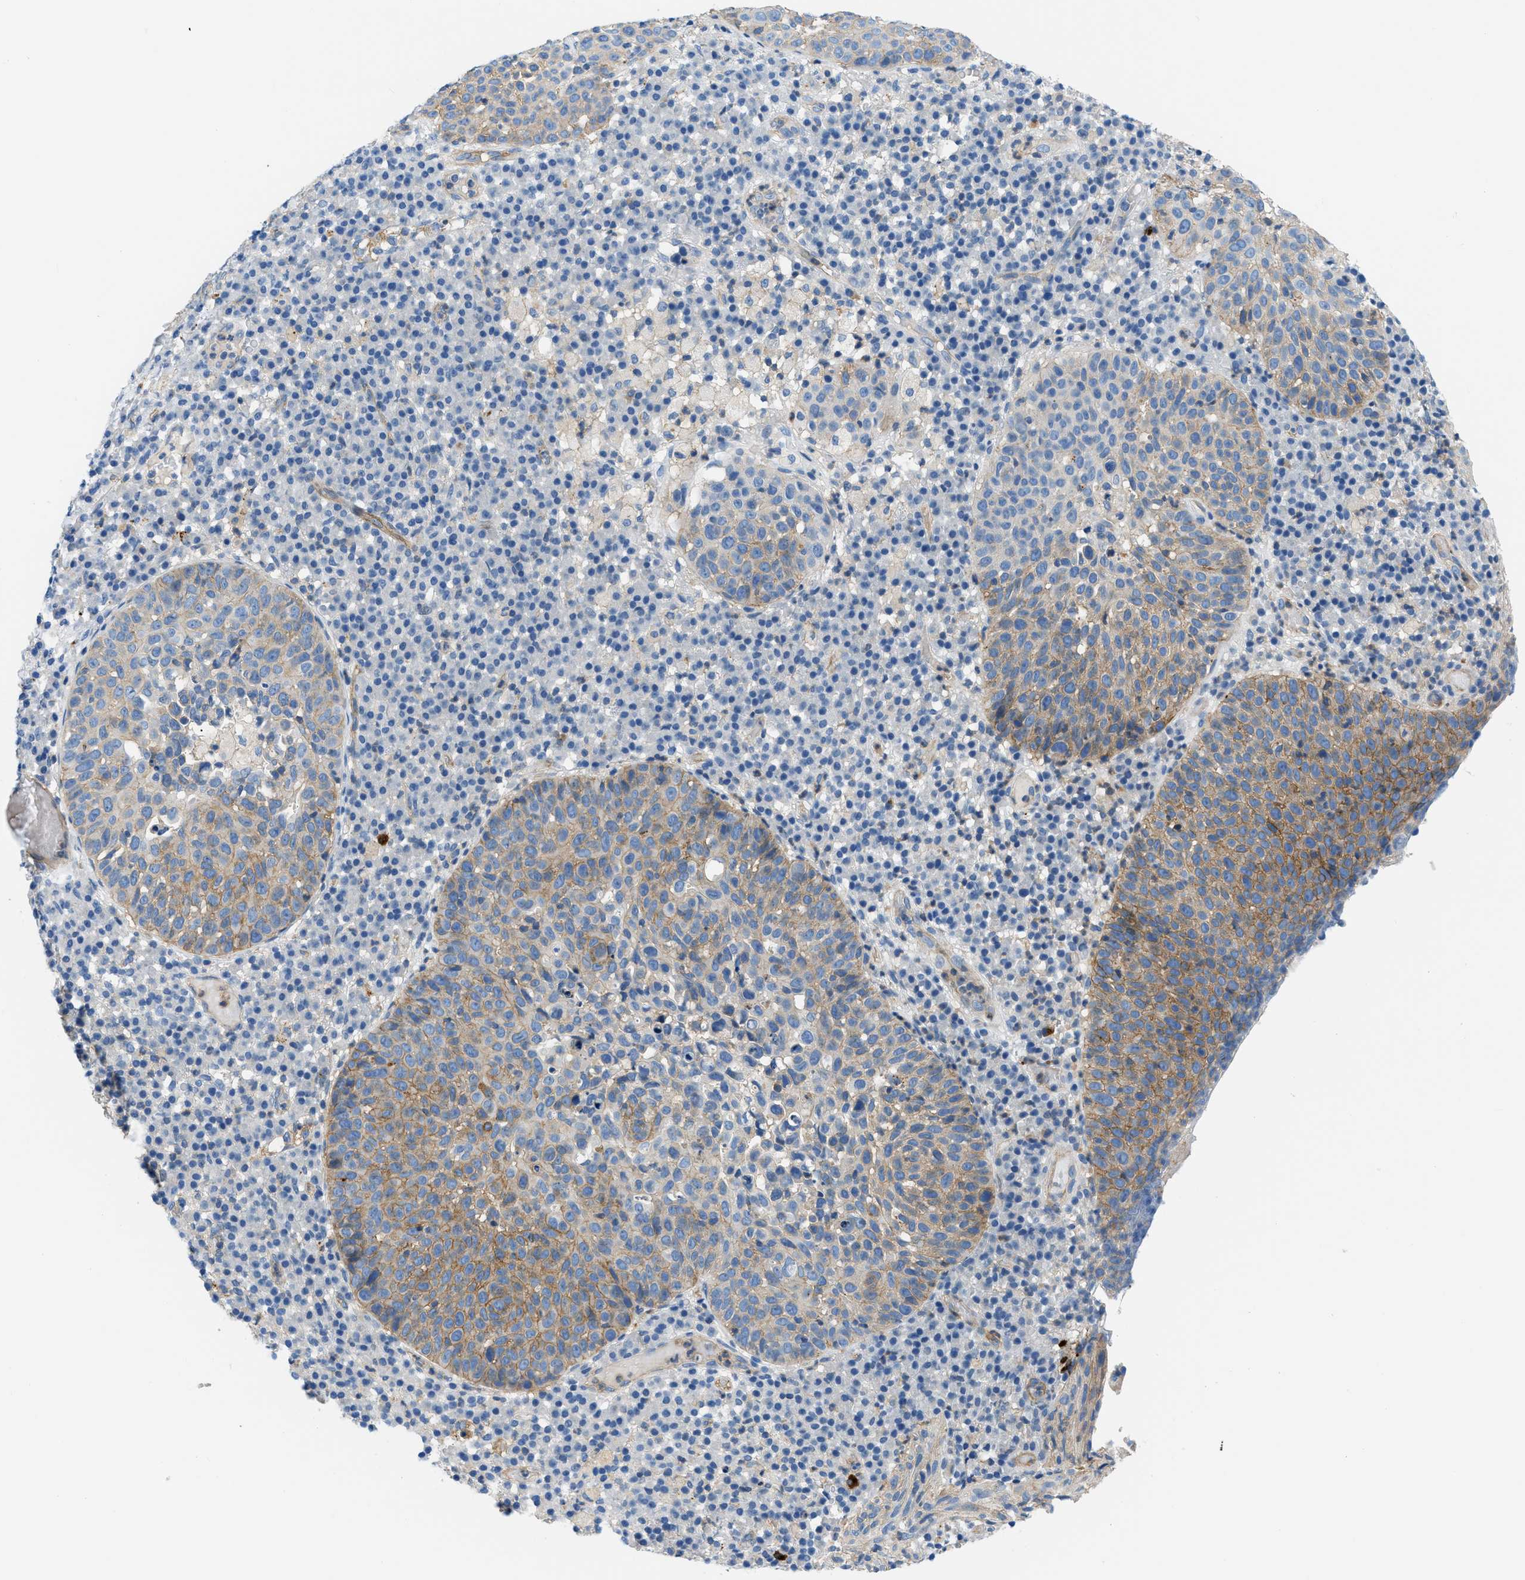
{"staining": {"intensity": "weak", "quantity": ">75%", "location": "cytoplasmic/membranous"}, "tissue": "skin cancer", "cell_type": "Tumor cells", "image_type": "cancer", "snomed": [{"axis": "morphology", "description": "Squamous cell carcinoma in situ, NOS"}, {"axis": "morphology", "description": "Squamous cell carcinoma, NOS"}, {"axis": "topography", "description": "Skin"}], "caption": "A high-resolution histopathology image shows immunohistochemistry staining of skin cancer (squamous cell carcinoma in situ), which exhibits weak cytoplasmic/membranous staining in about >75% of tumor cells.", "gene": "ORAI1", "patient": {"sex": "male", "age": 93}}